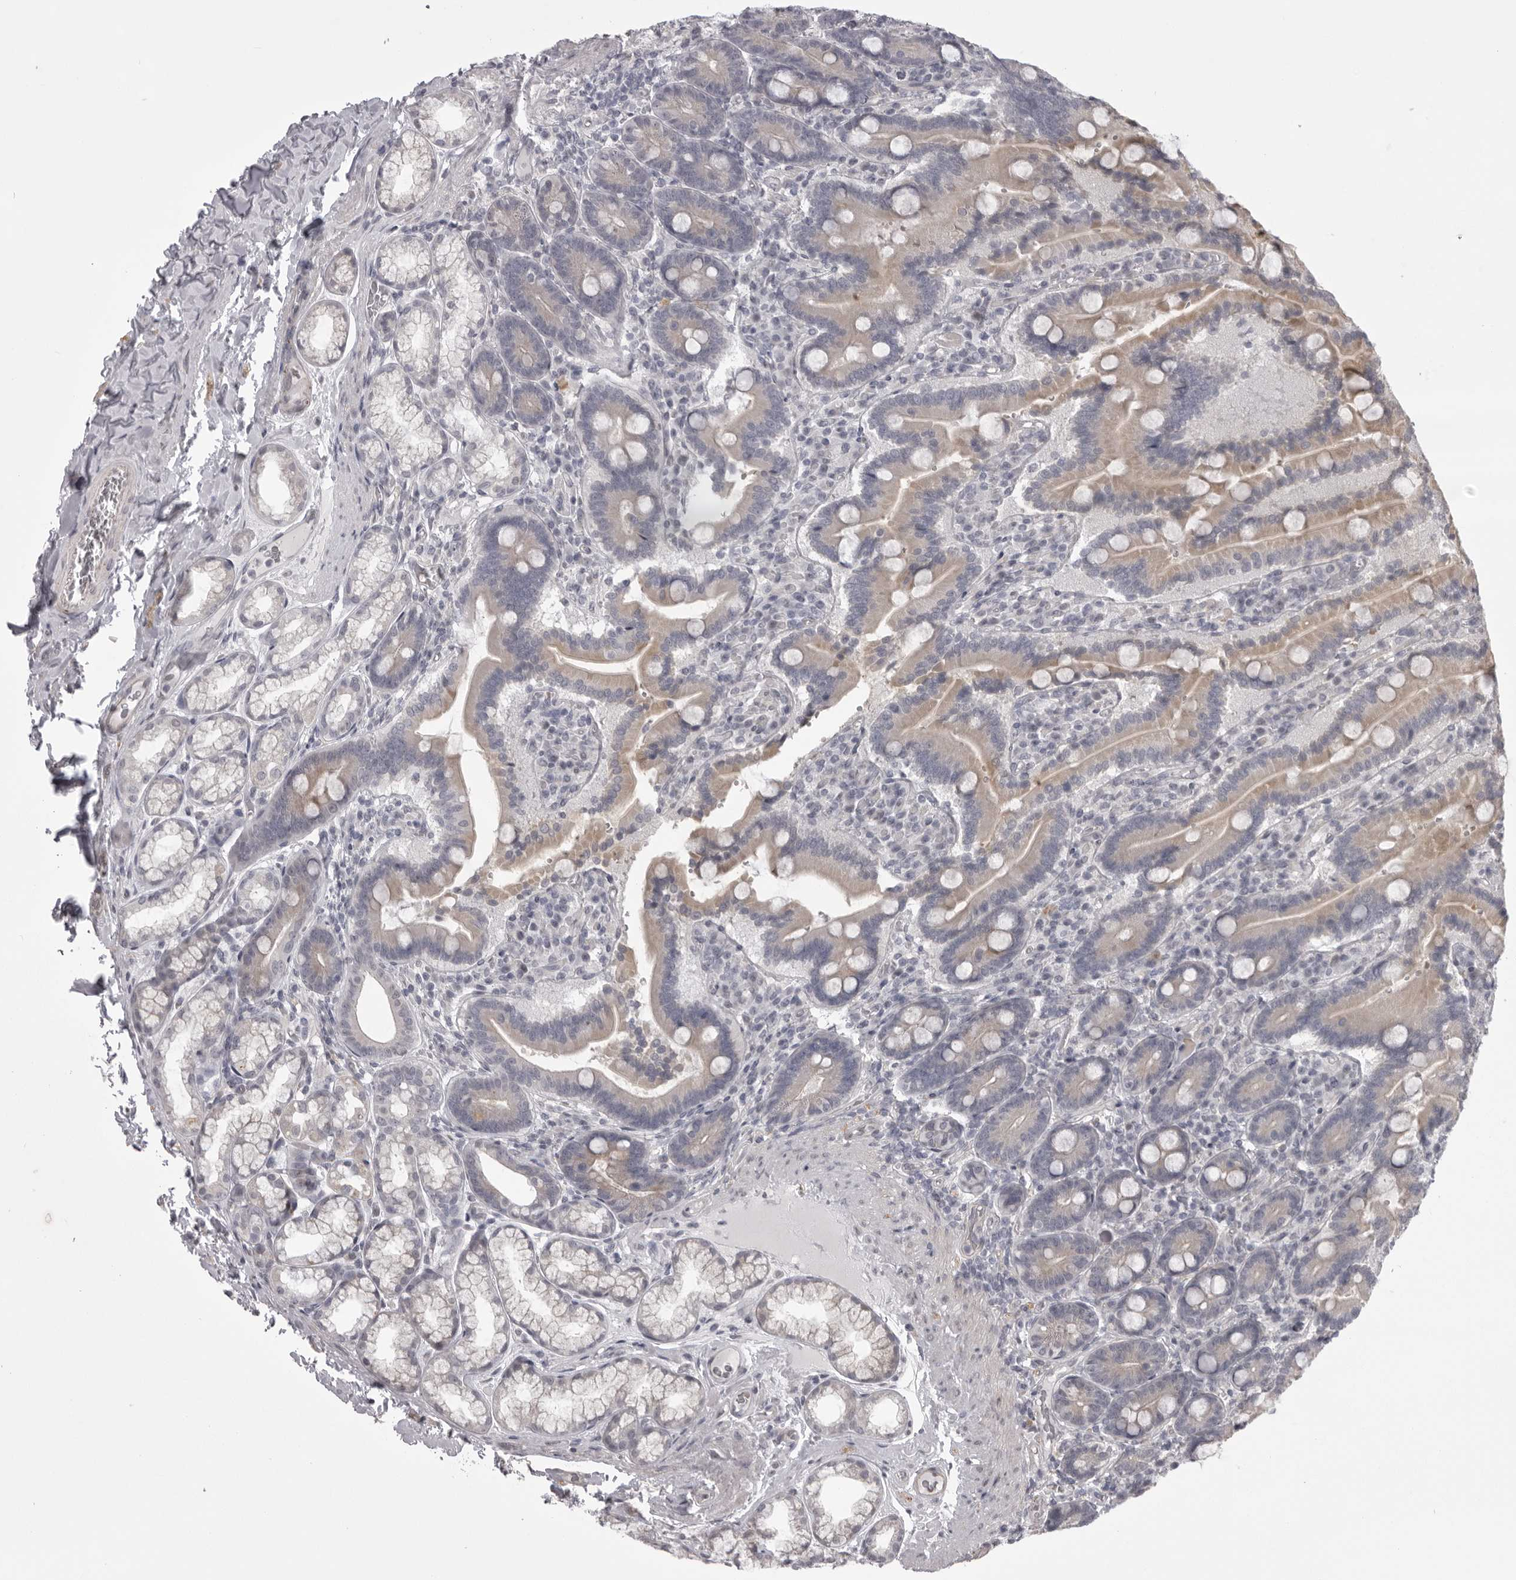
{"staining": {"intensity": "moderate", "quantity": "25%-75%", "location": "cytoplasmic/membranous"}, "tissue": "duodenum", "cell_type": "Glandular cells", "image_type": "normal", "snomed": [{"axis": "morphology", "description": "Normal tissue, NOS"}, {"axis": "topography", "description": "Duodenum"}], "caption": "Protein staining of unremarkable duodenum displays moderate cytoplasmic/membranous expression in approximately 25%-75% of glandular cells.", "gene": "EPHA10", "patient": {"sex": "female", "age": 62}}